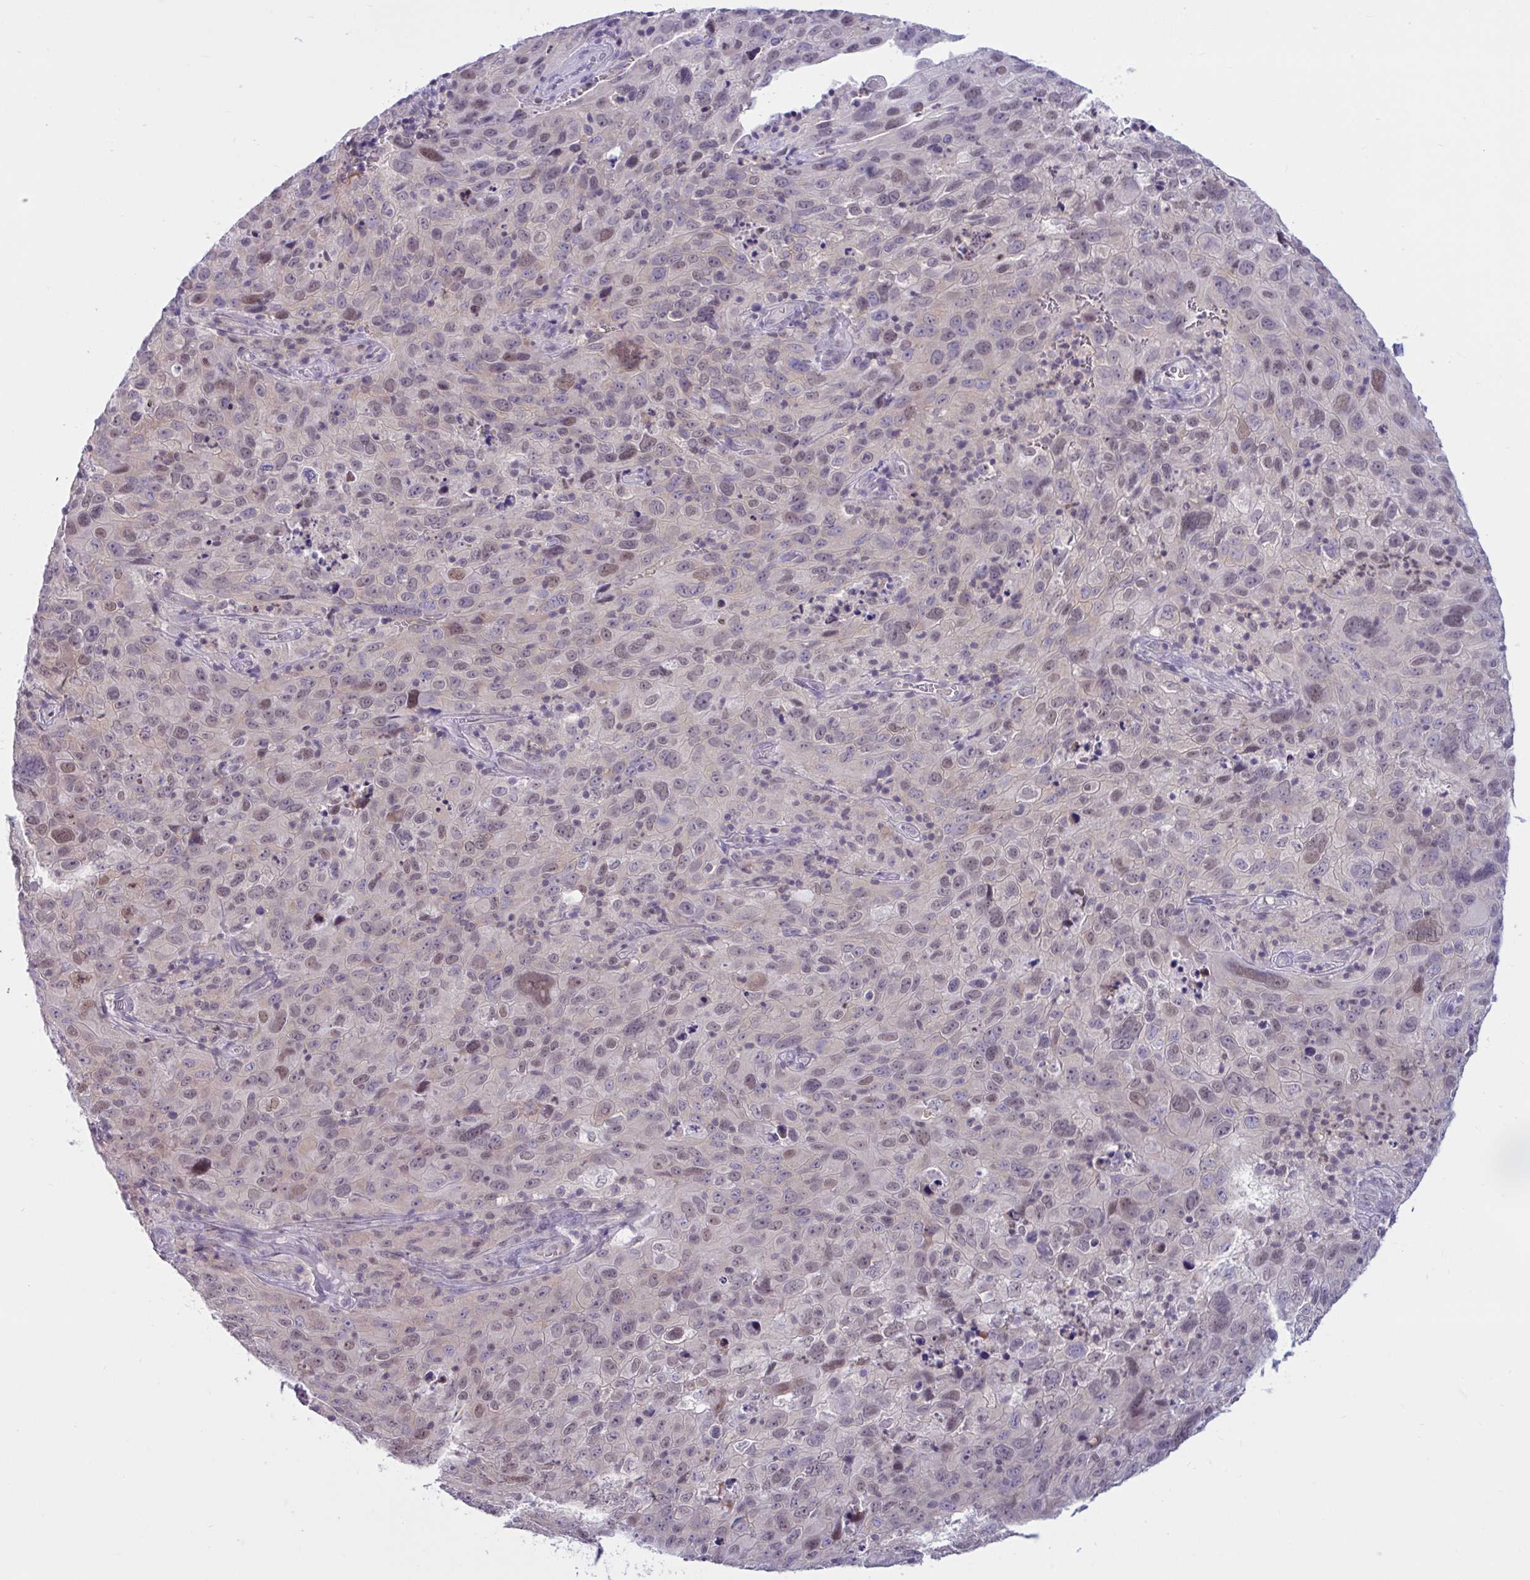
{"staining": {"intensity": "weak", "quantity": "<25%", "location": "nuclear"}, "tissue": "cervical cancer", "cell_type": "Tumor cells", "image_type": "cancer", "snomed": [{"axis": "morphology", "description": "Squamous cell carcinoma, NOS"}, {"axis": "topography", "description": "Cervix"}], "caption": "Protein analysis of cervical cancer (squamous cell carcinoma) reveals no significant positivity in tumor cells.", "gene": "TSN", "patient": {"sex": "female", "age": 44}}